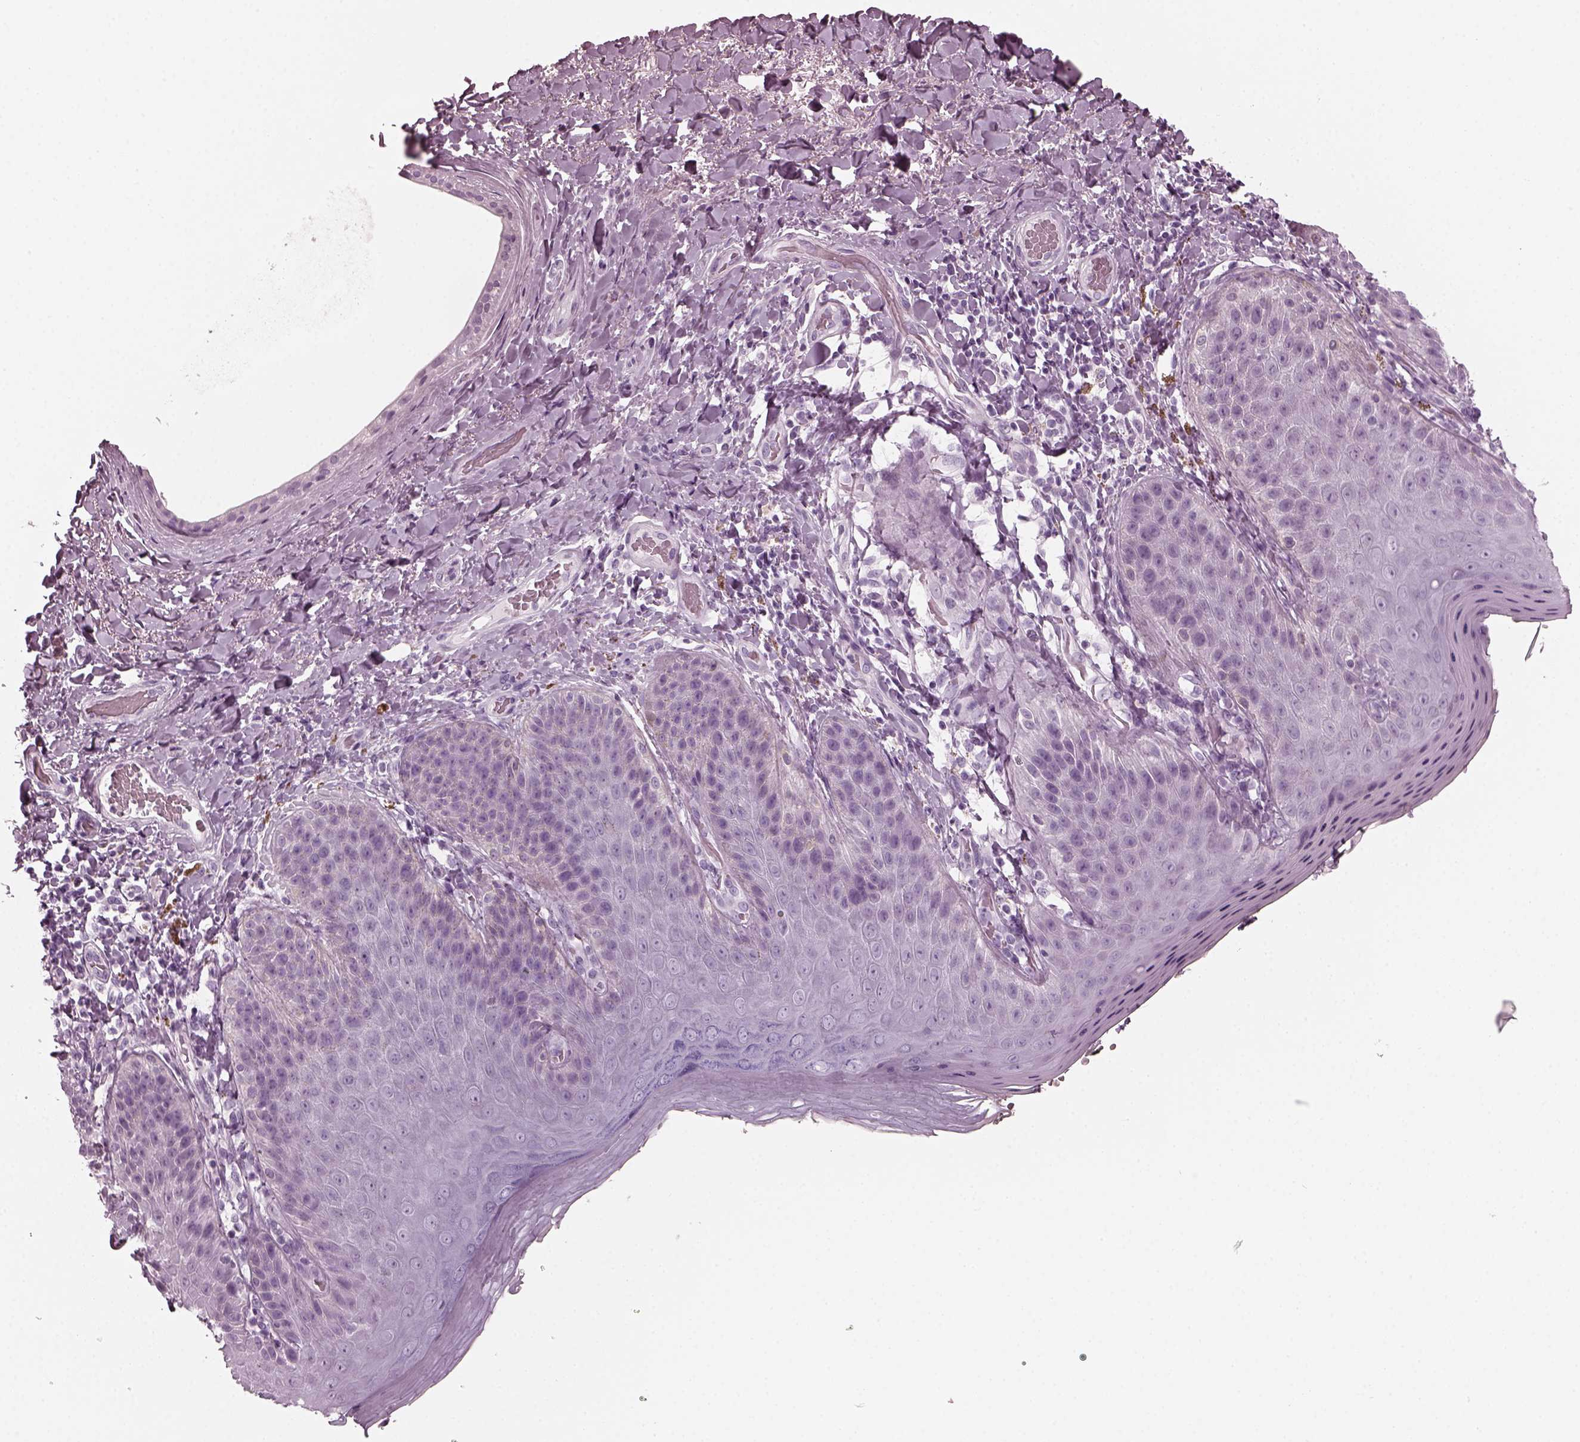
{"staining": {"intensity": "negative", "quantity": "none", "location": "none"}, "tissue": "skin", "cell_type": "Epidermal cells", "image_type": "normal", "snomed": [{"axis": "morphology", "description": "Normal tissue, NOS"}, {"axis": "topography", "description": "Anal"}], "caption": "DAB (3,3'-diaminobenzidine) immunohistochemical staining of unremarkable skin shows no significant expression in epidermal cells. (DAB (3,3'-diaminobenzidine) immunohistochemistry (IHC) visualized using brightfield microscopy, high magnification).", "gene": "RCVRN", "patient": {"sex": "male", "age": 53}}